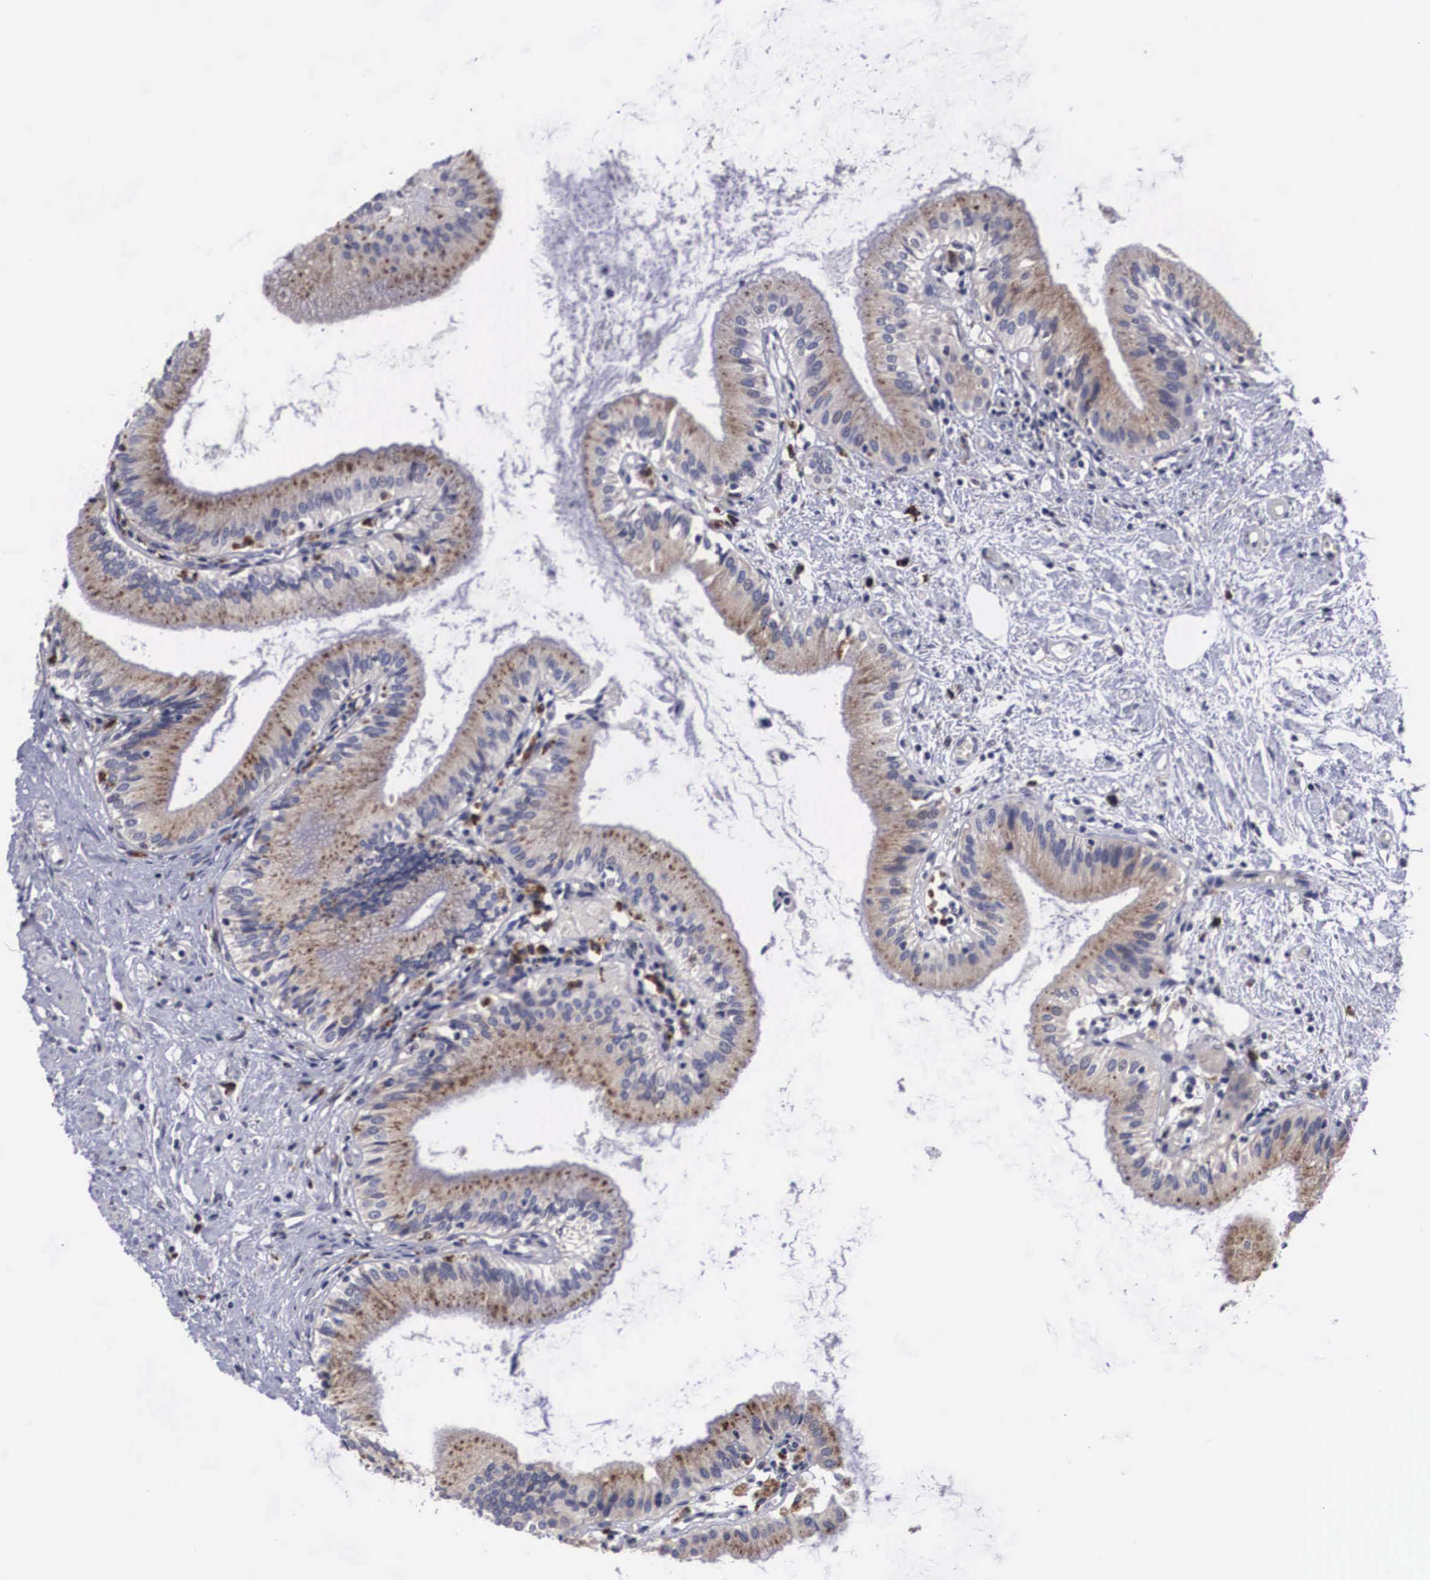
{"staining": {"intensity": "weak", "quantity": ">75%", "location": "cytoplasmic/membranous"}, "tissue": "gallbladder", "cell_type": "Glandular cells", "image_type": "normal", "snomed": [{"axis": "morphology", "description": "Normal tissue, NOS"}, {"axis": "topography", "description": "Gallbladder"}], "caption": "Gallbladder stained with a brown dye demonstrates weak cytoplasmic/membranous positive expression in approximately >75% of glandular cells.", "gene": "CRELD2", "patient": {"sex": "male", "age": 58}}